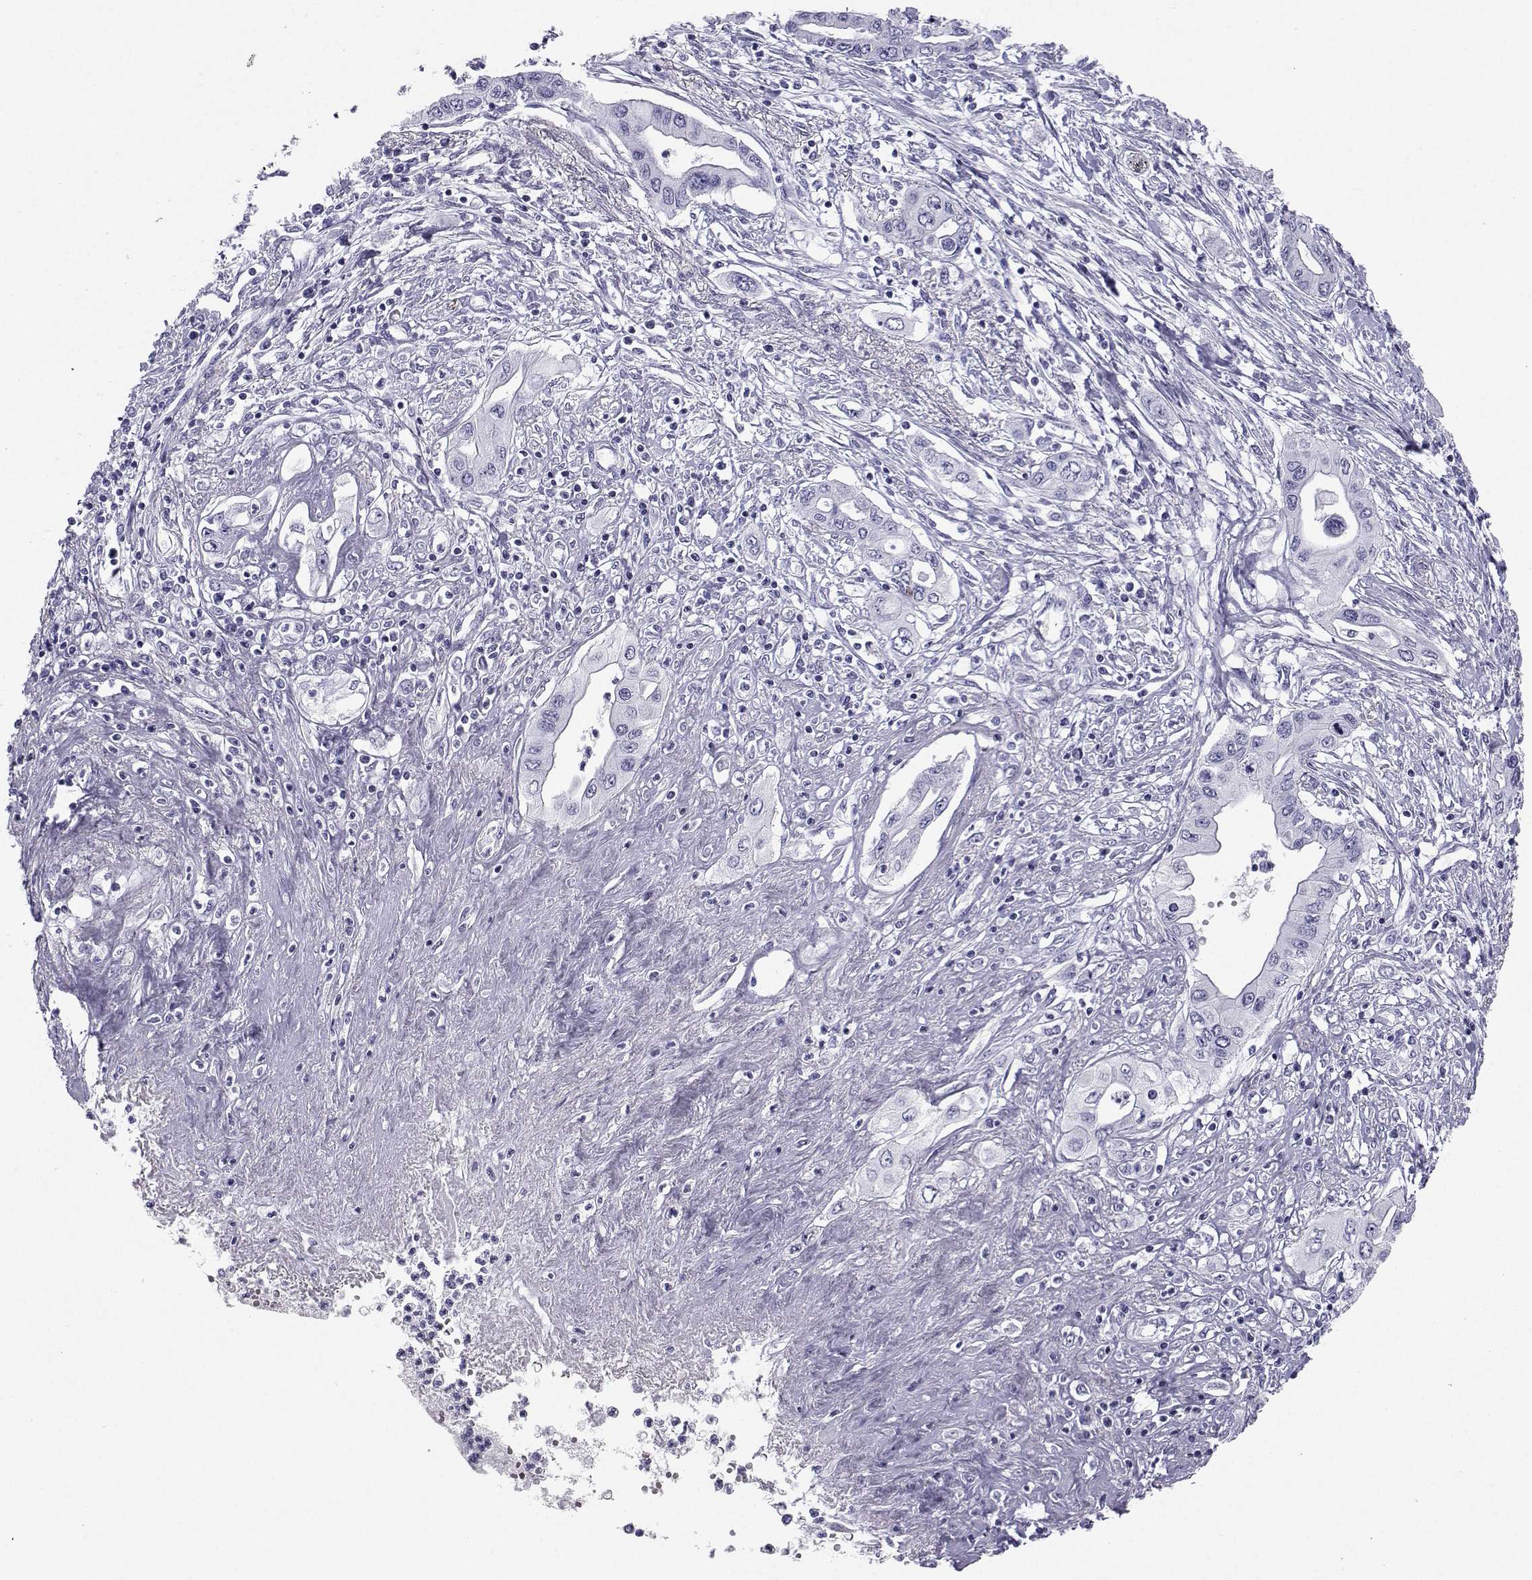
{"staining": {"intensity": "negative", "quantity": "none", "location": "none"}, "tissue": "pancreatic cancer", "cell_type": "Tumor cells", "image_type": "cancer", "snomed": [{"axis": "morphology", "description": "Adenocarcinoma, NOS"}, {"axis": "topography", "description": "Pancreas"}], "caption": "This is an IHC image of pancreatic cancer. There is no positivity in tumor cells.", "gene": "SST", "patient": {"sex": "female", "age": 62}}